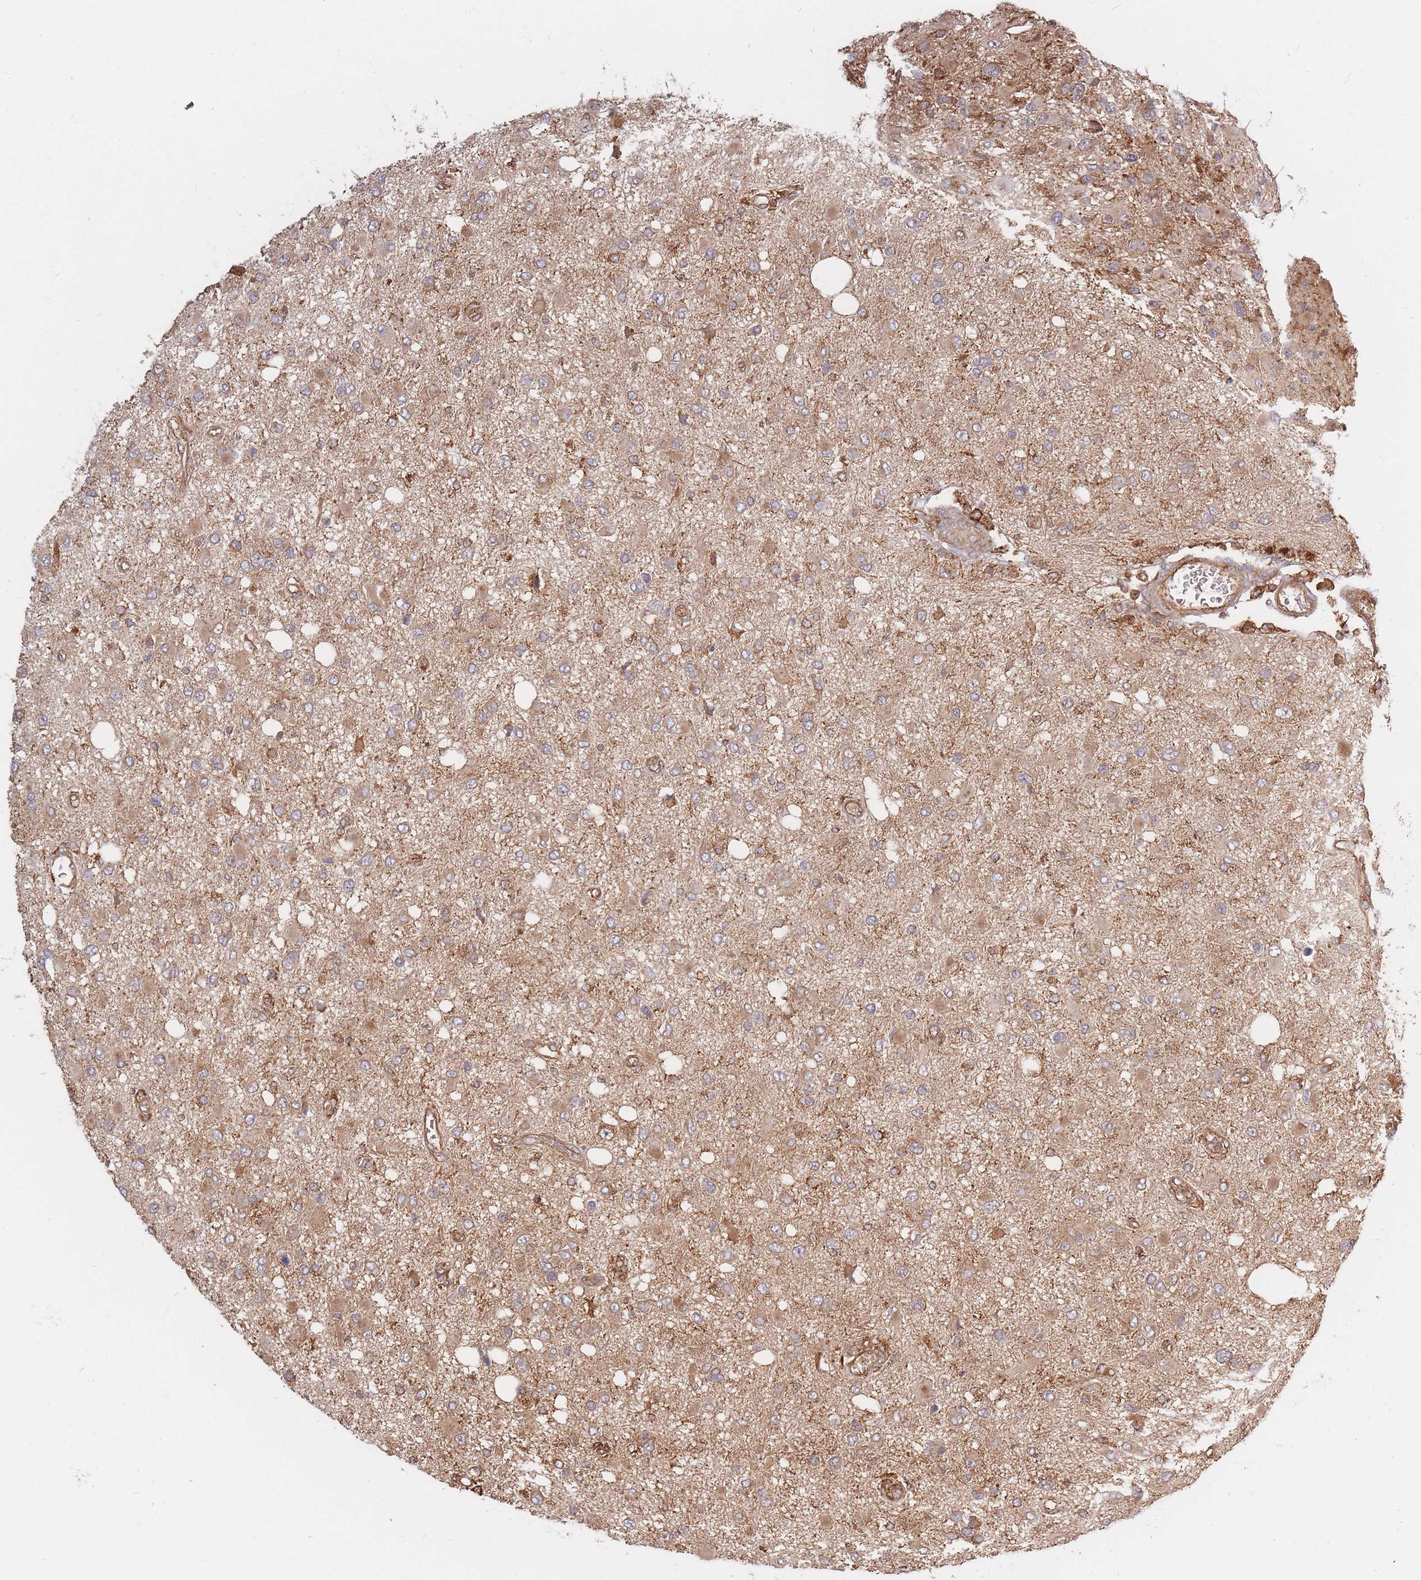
{"staining": {"intensity": "moderate", "quantity": "25%-75%", "location": "cytoplasmic/membranous"}, "tissue": "glioma", "cell_type": "Tumor cells", "image_type": "cancer", "snomed": [{"axis": "morphology", "description": "Glioma, malignant, High grade"}, {"axis": "topography", "description": "Brain"}], "caption": "Protein analysis of malignant glioma (high-grade) tissue displays moderate cytoplasmic/membranous expression in about 25%-75% of tumor cells.", "gene": "RASSF2", "patient": {"sex": "male", "age": 53}}